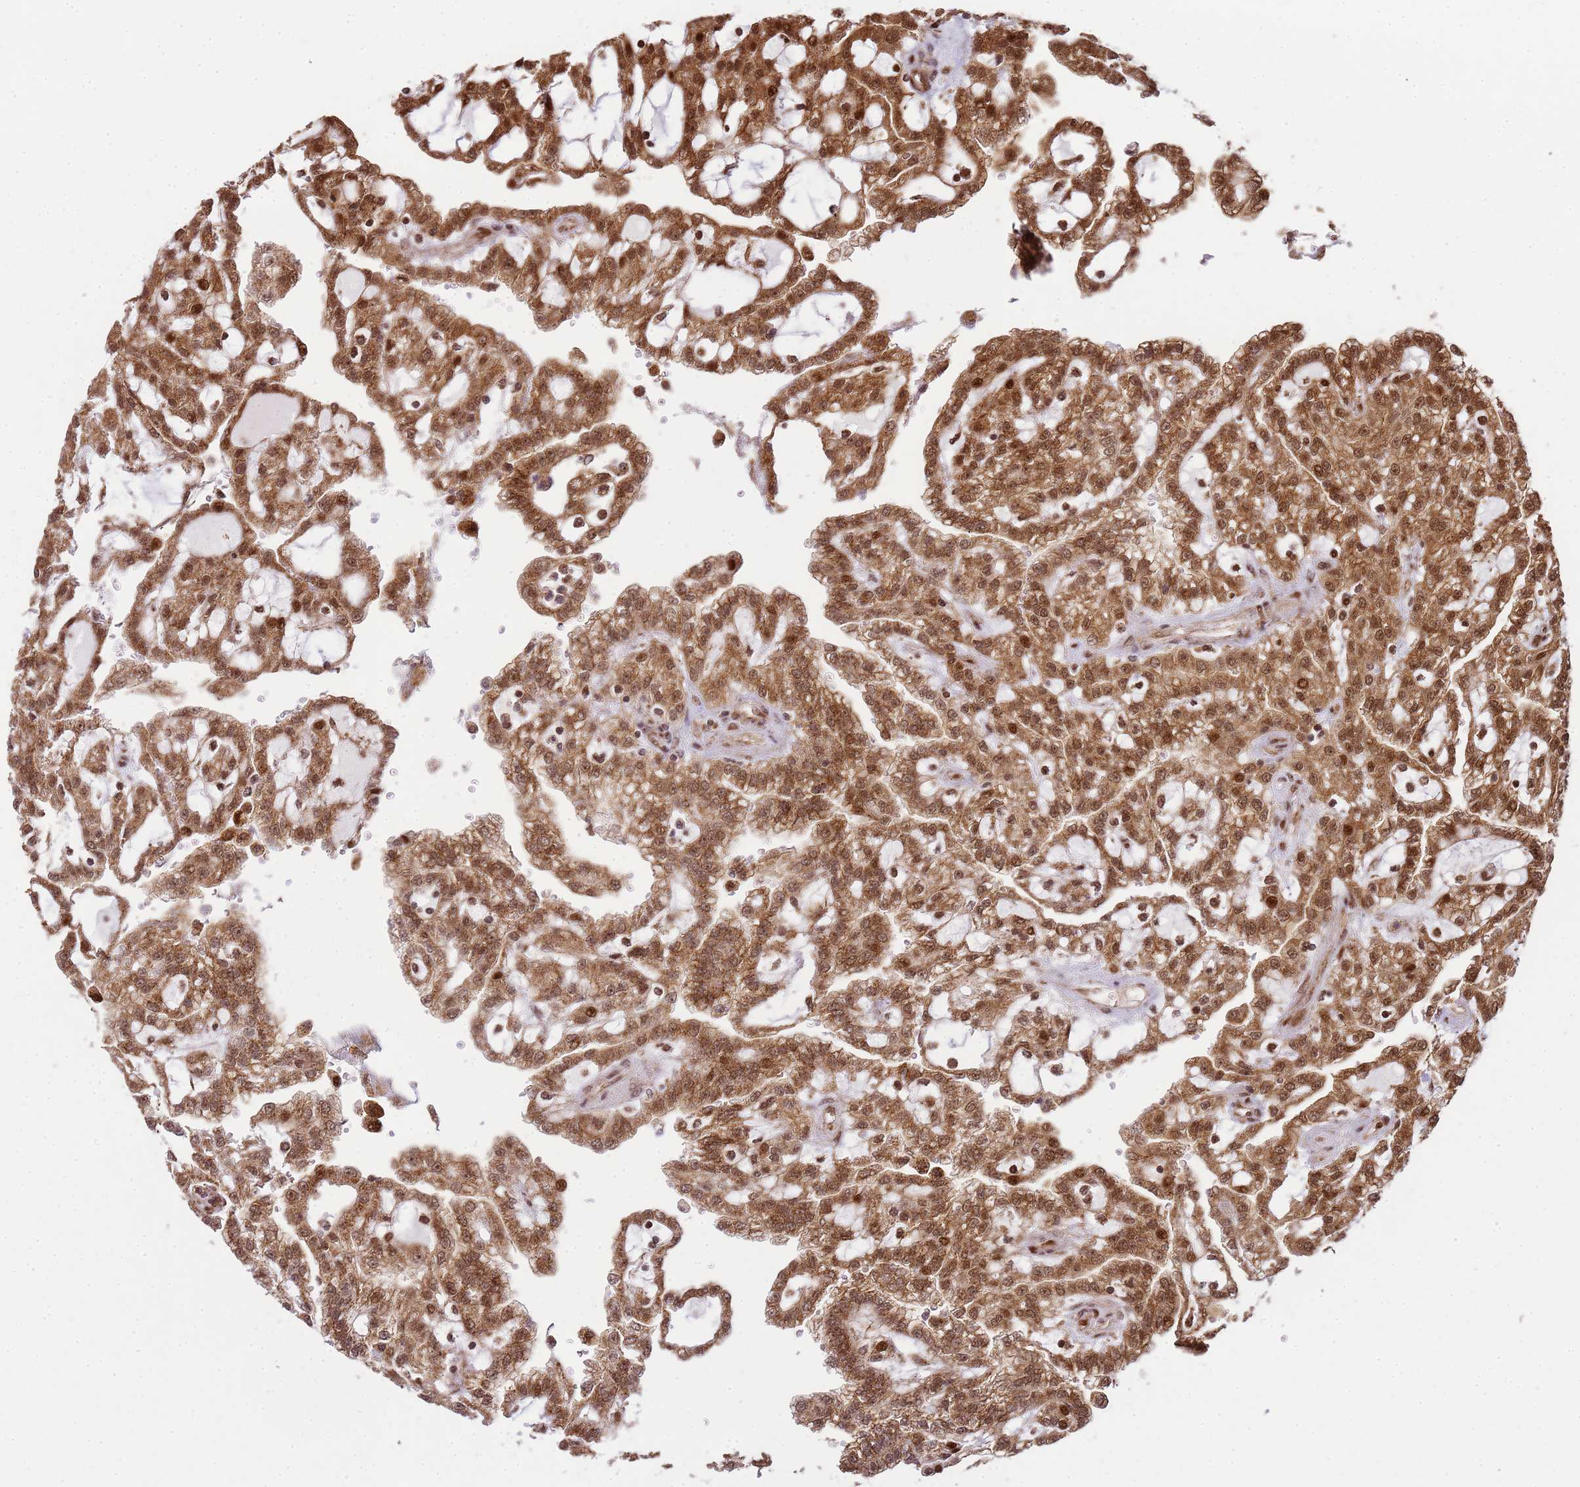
{"staining": {"intensity": "strong", "quantity": ">75%", "location": "cytoplasmic/membranous,nuclear"}, "tissue": "renal cancer", "cell_type": "Tumor cells", "image_type": "cancer", "snomed": [{"axis": "morphology", "description": "Adenocarcinoma, NOS"}, {"axis": "topography", "description": "Kidney"}], "caption": "Immunohistochemistry (DAB) staining of adenocarcinoma (renal) reveals strong cytoplasmic/membranous and nuclear protein positivity in approximately >75% of tumor cells.", "gene": "PEX14", "patient": {"sex": "male", "age": 63}}